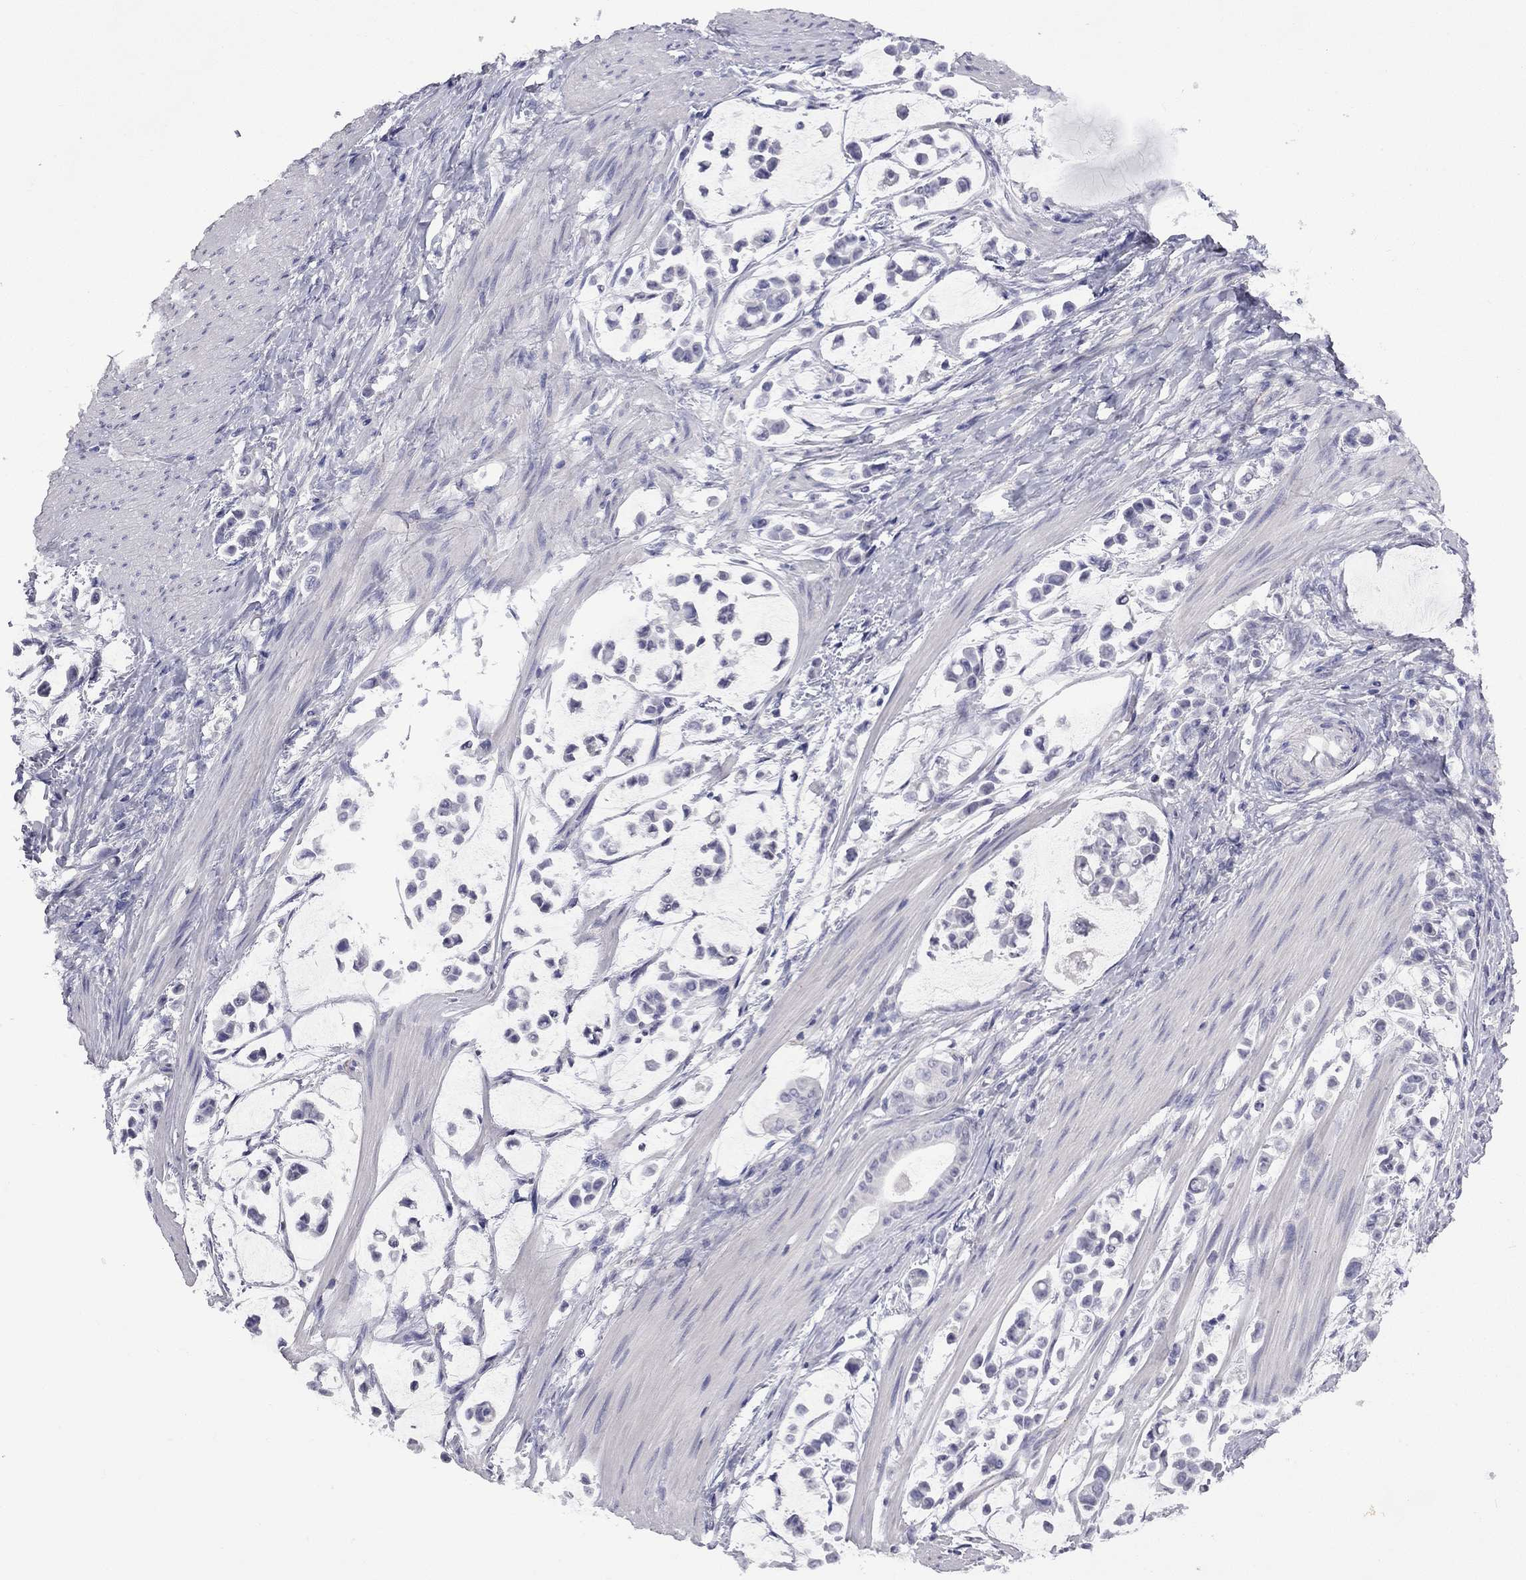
{"staining": {"intensity": "negative", "quantity": "none", "location": "none"}, "tissue": "stomach cancer", "cell_type": "Tumor cells", "image_type": "cancer", "snomed": [{"axis": "morphology", "description": "Adenocarcinoma, NOS"}, {"axis": "topography", "description": "Stomach"}], "caption": "Tumor cells show no significant protein staining in stomach cancer. (Brightfield microscopy of DAB (3,3'-diaminobenzidine) immunohistochemistry (IHC) at high magnification).", "gene": "GSG1L", "patient": {"sex": "male", "age": 82}}